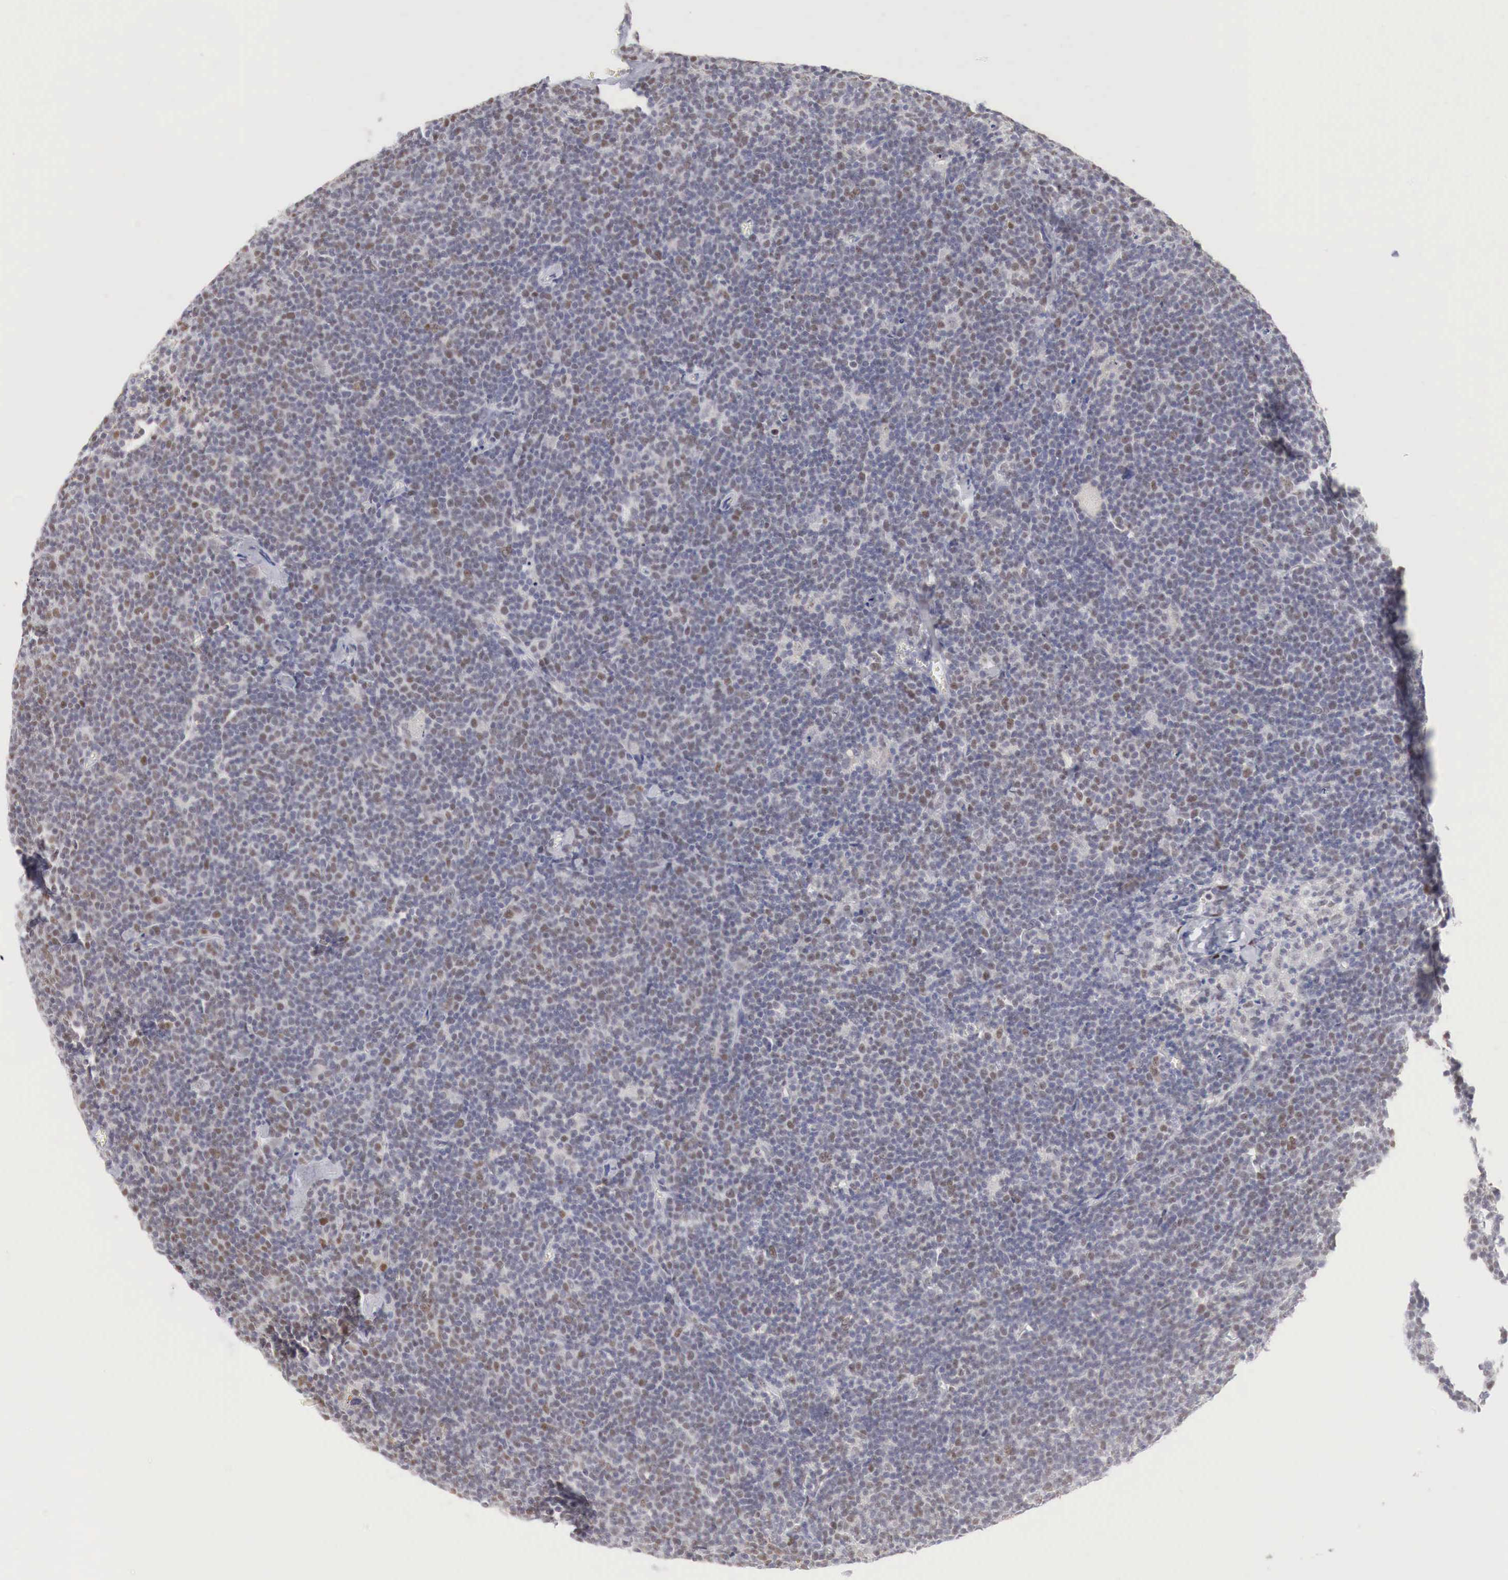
{"staining": {"intensity": "moderate", "quantity": "25%-75%", "location": "nuclear"}, "tissue": "lymphoma", "cell_type": "Tumor cells", "image_type": "cancer", "snomed": [{"axis": "morphology", "description": "Malignant lymphoma, non-Hodgkin's type, Low grade"}, {"axis": "topography", "description": "Lymph node"}], "caption": "Moderate nuclear staining for a protein is appreciated in approximately 25%-75% of tumor cells of malignant lymphoma, non-Hodgkin's type (low-grade) using immunohistochemistry (IHC).", "gene": "FOXP2", "patient": {"sex": "male", "age": 65}}